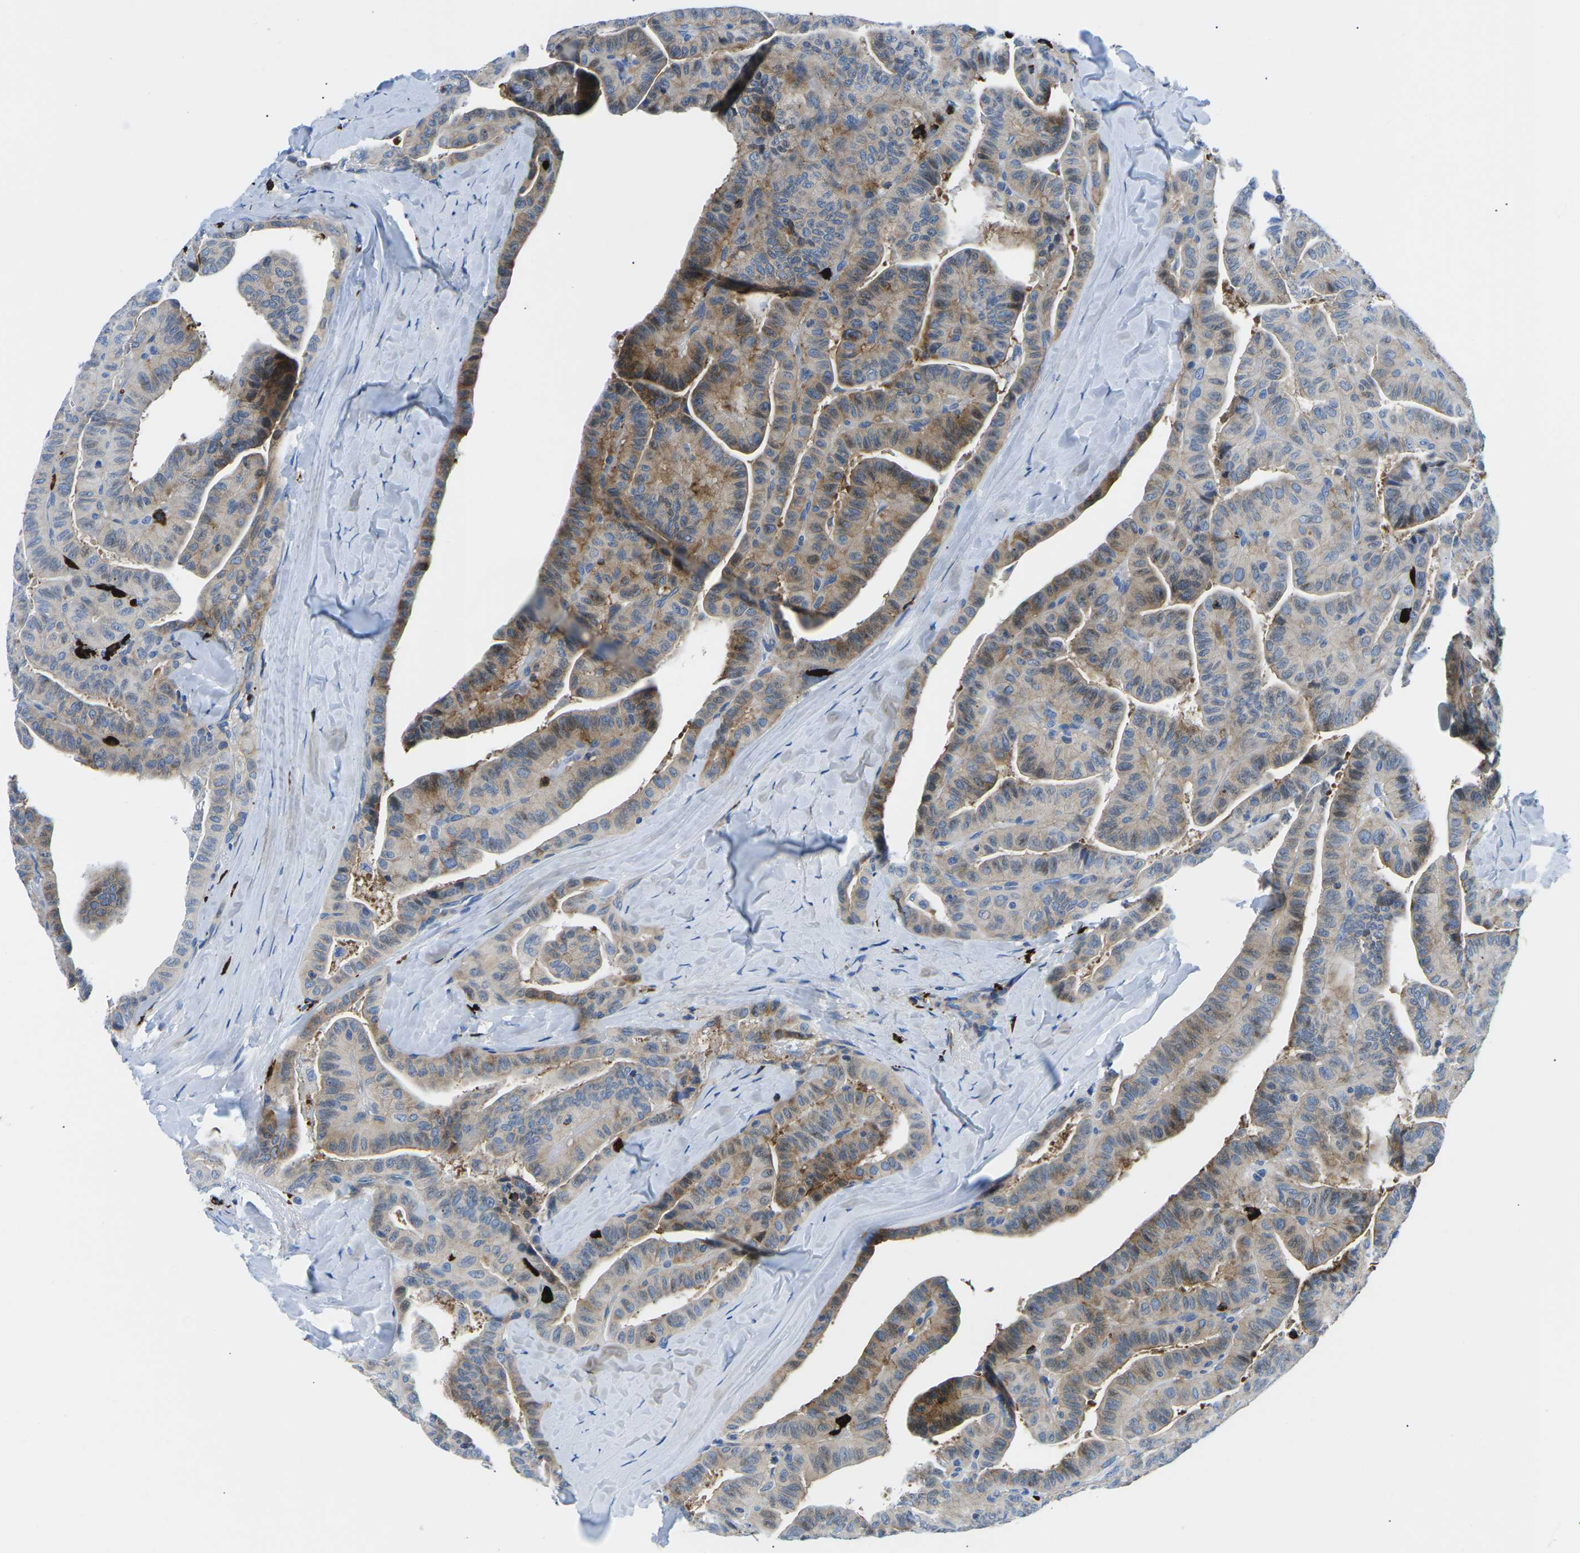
{"staining": {"intensity": "moderate", "quantity": "25%-75%", "location": "cytoplasmic/membranous"}, "tissue": "thyroid cancer", "cell_type": "Tumor cells", "image_type": "cancer", "snomed": [{"axis": "morphology", "description": "Papillary adenocarcinoma, NOS"}, {"axis": "topography", "description": "Thyroid gland"}], "caption": "IHC (DAB) staining of human thyroid papillary adenocarcinoma demonstrates moderate cytoplasmic/membranous protein staining in about 25%-75% of tumor cells. (DAB IHC, brown staining for protein, blue staining for nuclei).", "gene": "MC4R", "patient": {"sex": "male", "age": 77}}